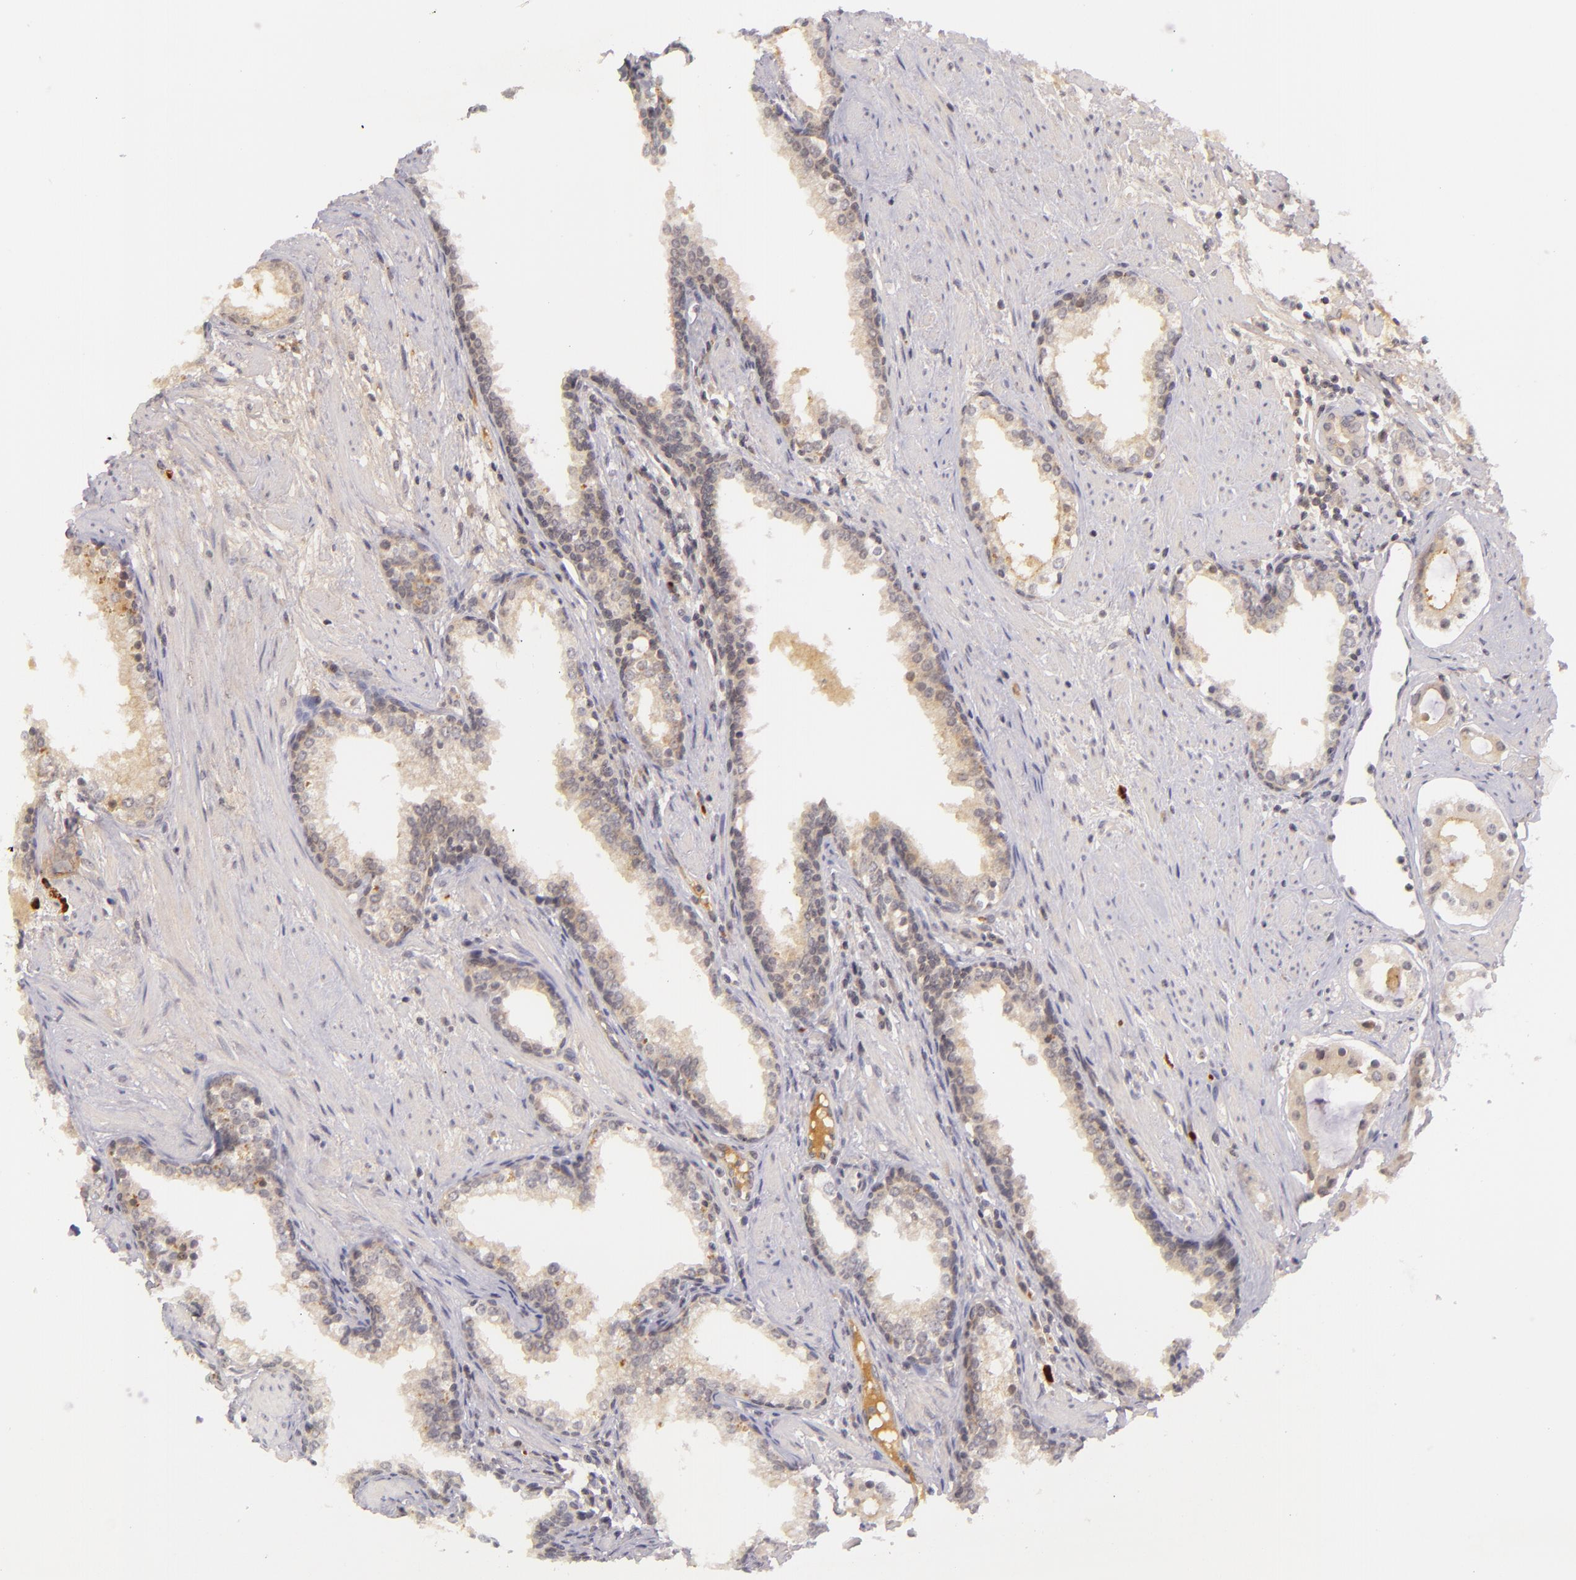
{"staining": {"intensity": "weak", "quantity": "25%-75%", "location": "cytoplasmic/membranous"}, "tissue": "prostate cancer", "cell_type": "Tumor cells", "image_type": "cancer", "snomed": [{"axis": "morphology", "description": "Adenocarcinoma, Medium grade"}, {"axis": "topography", "description": "Prostate"}], "caption": "A photomicrograph showing weak cytoplasmic/membranous expression in about 25%-75% of tumor cells in prostate cancer, as visualized by brown immunohistochemical staining.", "gene": "CASP8", "patient": {"sex": "male", "age": 73}}